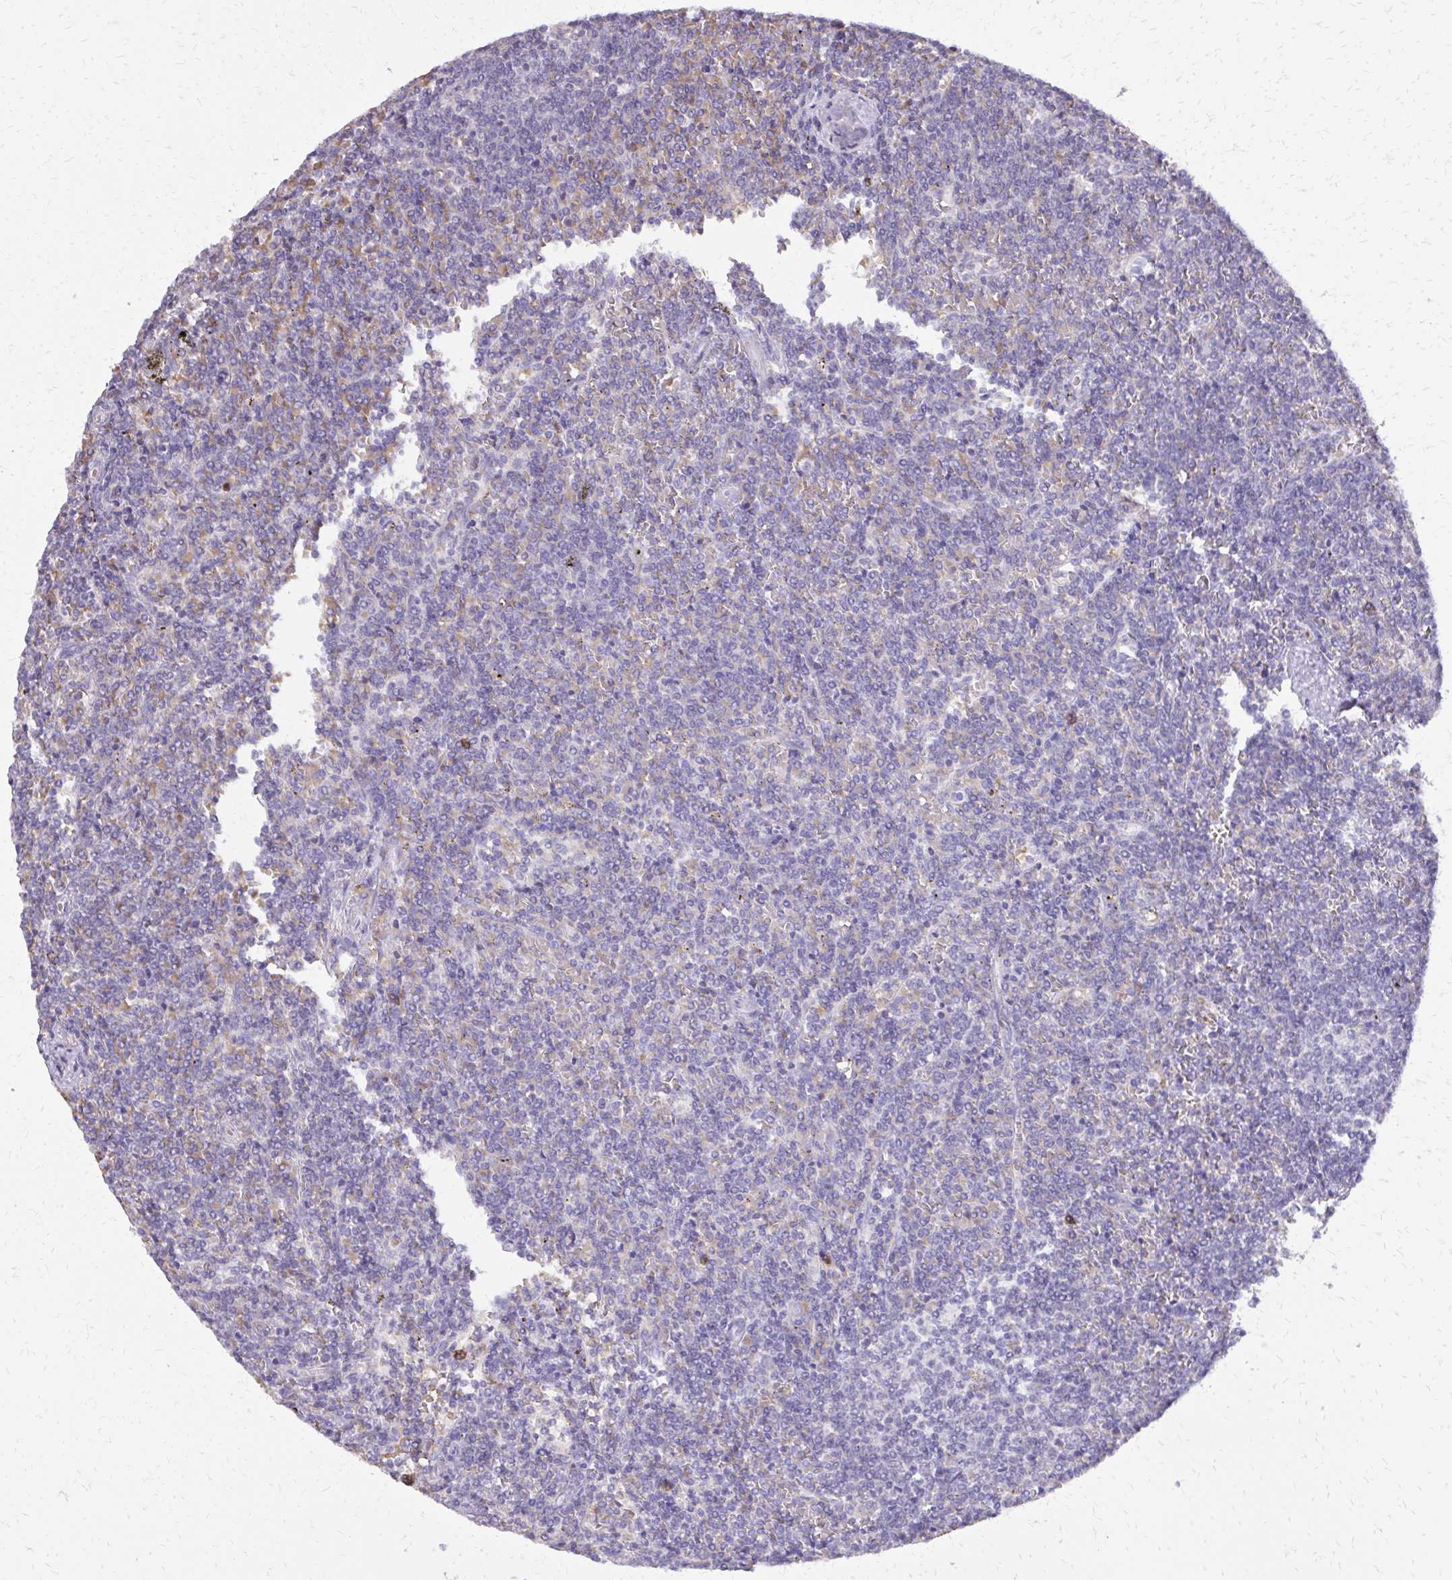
{"staining": {"intensity": "negative", "quantity": "none", "location": "none"}, "tissue": "lymphoma", "cell_type": "Tumor cells", "image_type": "cancer", "snomed": [{"axis": "morphology", "description": "Malignant lymphoma, non-Hodgkin's type, Low grade"}, {"axis": "topography", "description": "Spleen"}], "caption": "Tumor cells are negative for protein expression in human lymphoma.", "gene": "CAT", "patient": {"sex": "male", "age": 78}}